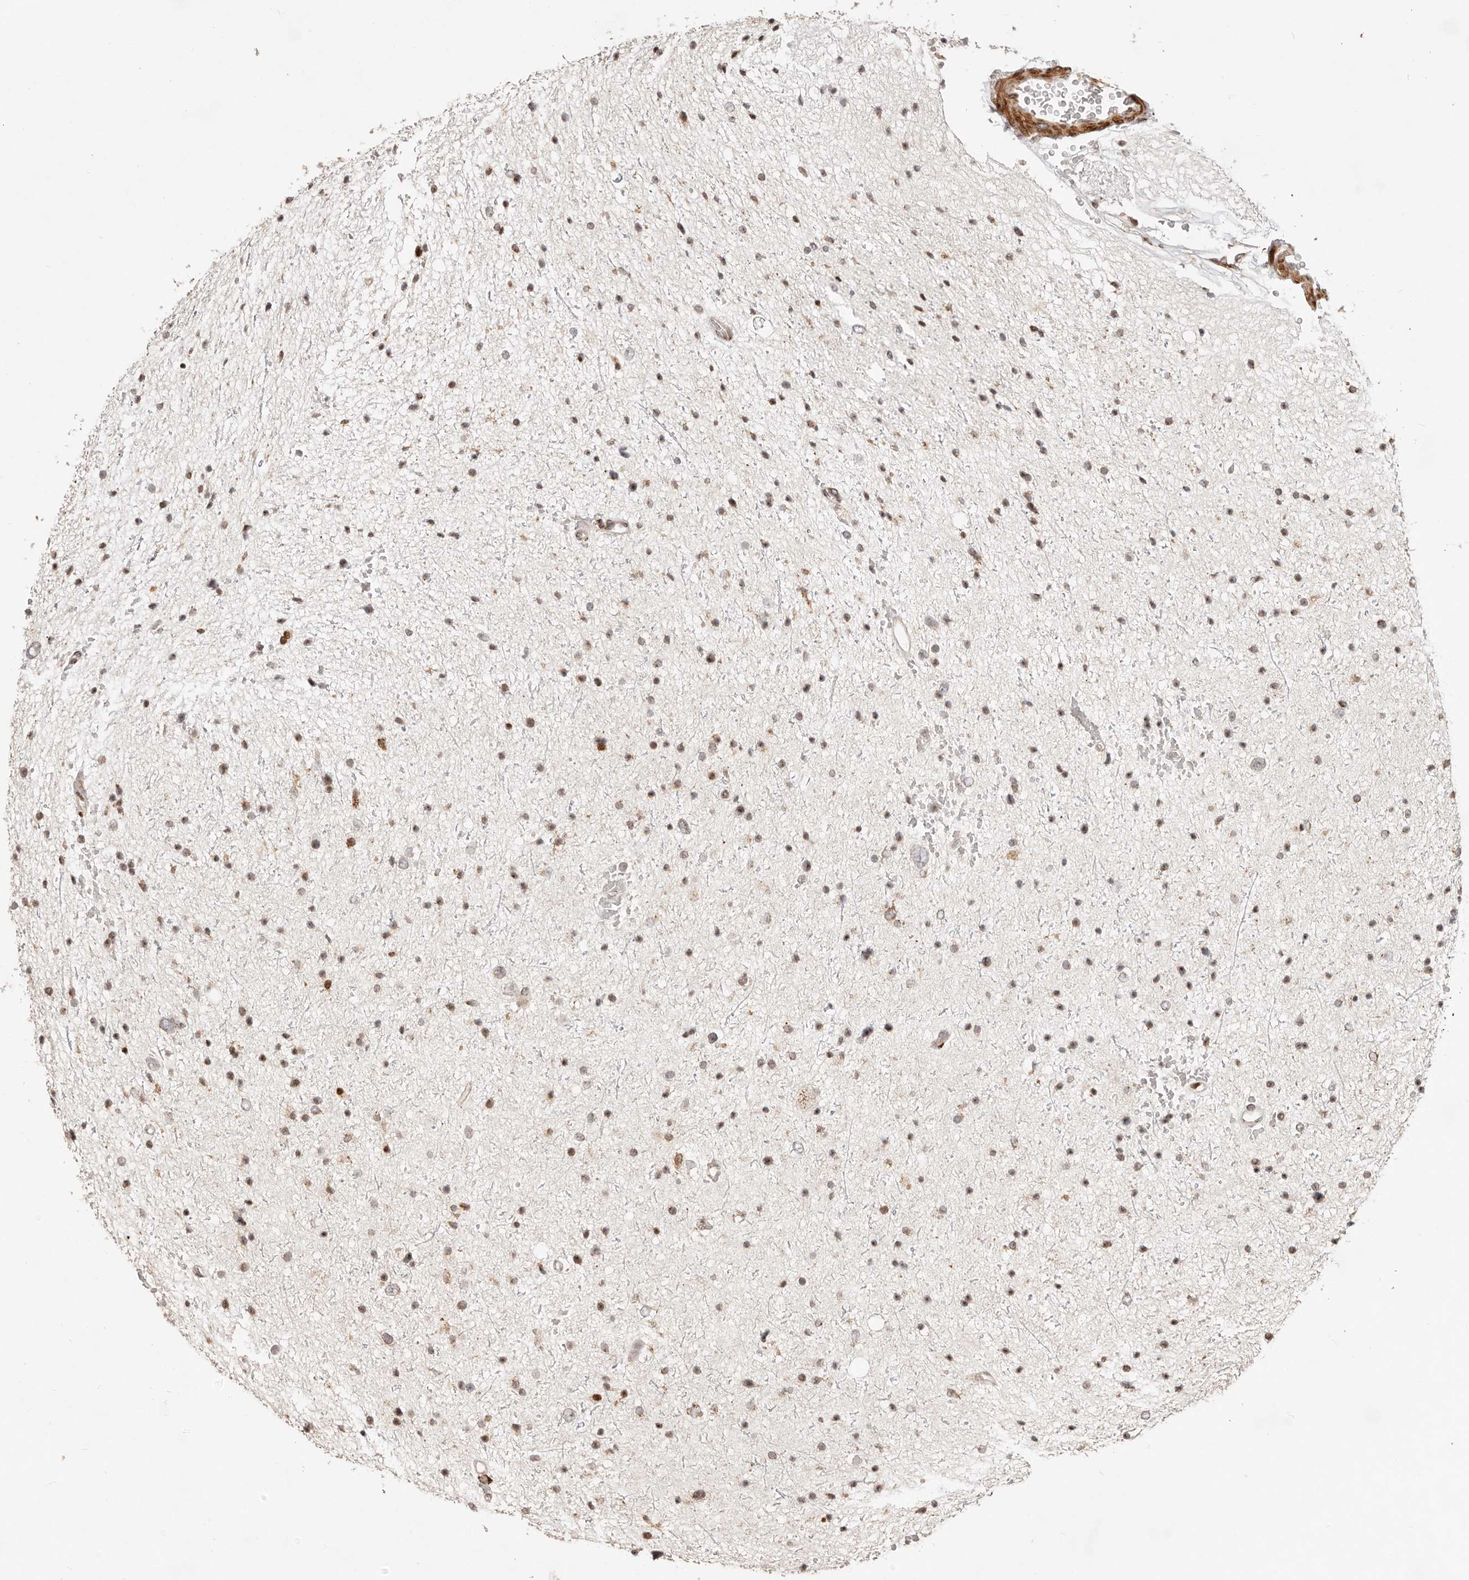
{"staining": {"intensity": "negative", "quantity": "none", "location": "none"}, "tissue": "glioma", "cell_type": "Tumor cells", "image_type": "cancer", "snomed": [{"axis": "morphology", "description": "Glioma, malignant, Low grade"}, {"axis": "topography", "description": "Brain"}], "caption": "Human glioma stained for a protein using immunohistochemistry reveals no staining in tumor cells.", "gene": "TRIM4", "patient": {"sex": "female", "age": 37}}